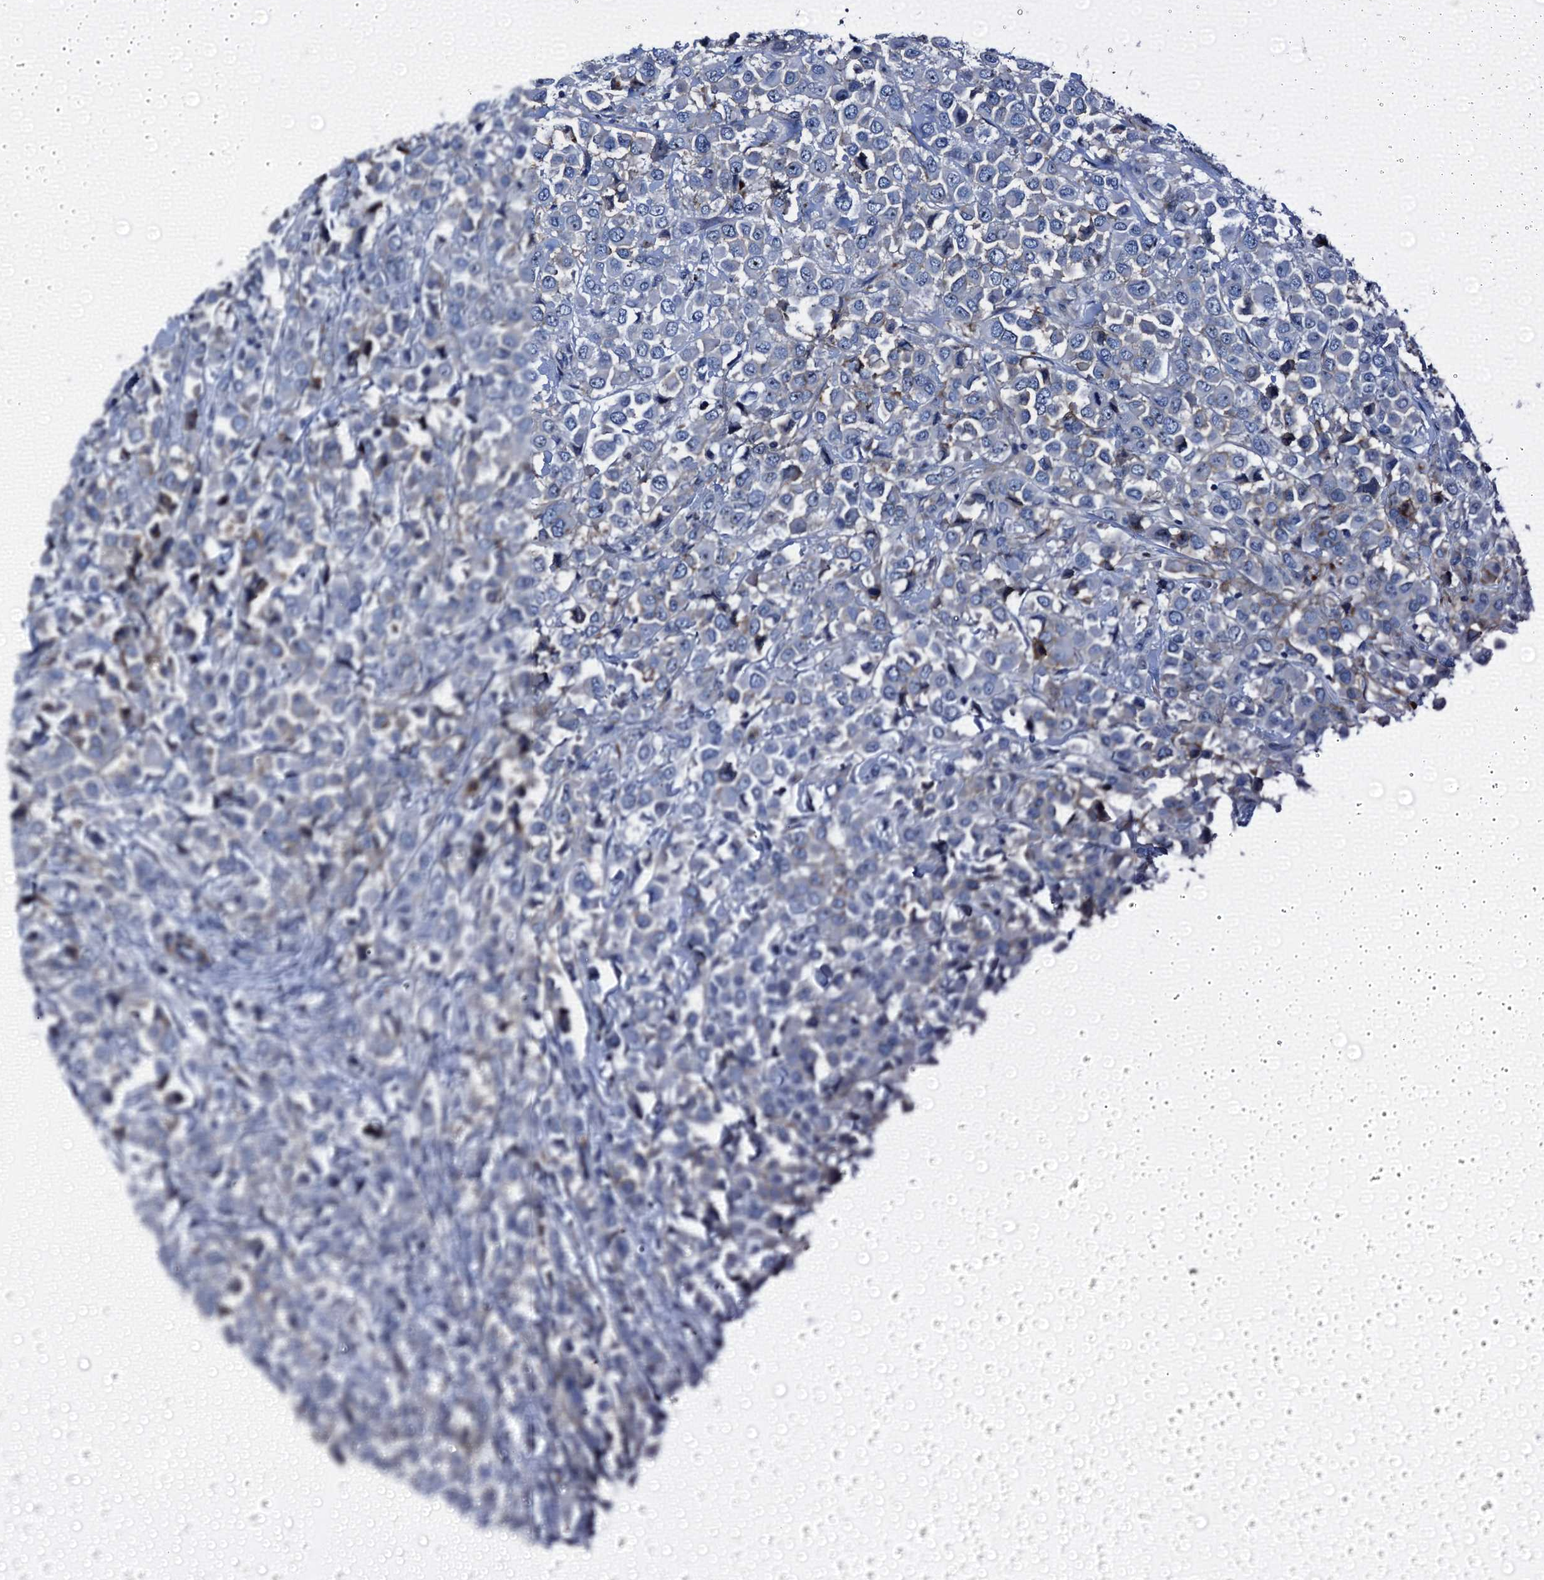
{"staining": {"intensity": "negative", "quantity": "none", "location": "none"}, "tissue": "breast cancer", "cell_type": "Tumor cells", "image_type": "cancer", "snomed": [{"axis": "morphology", "description": "Duct carcinoma"}, {"axis": "topography", "description": "Breast"}], "caption": "The photomicrograph displays no staining of tumor cells in breast infiltrating ductal carcinoma. (DAB immunohistochemistry visualized using brightfield microscopy, high magnification).", "gene": "EMG1", "patient": {"sex": "female", "age": 61}}